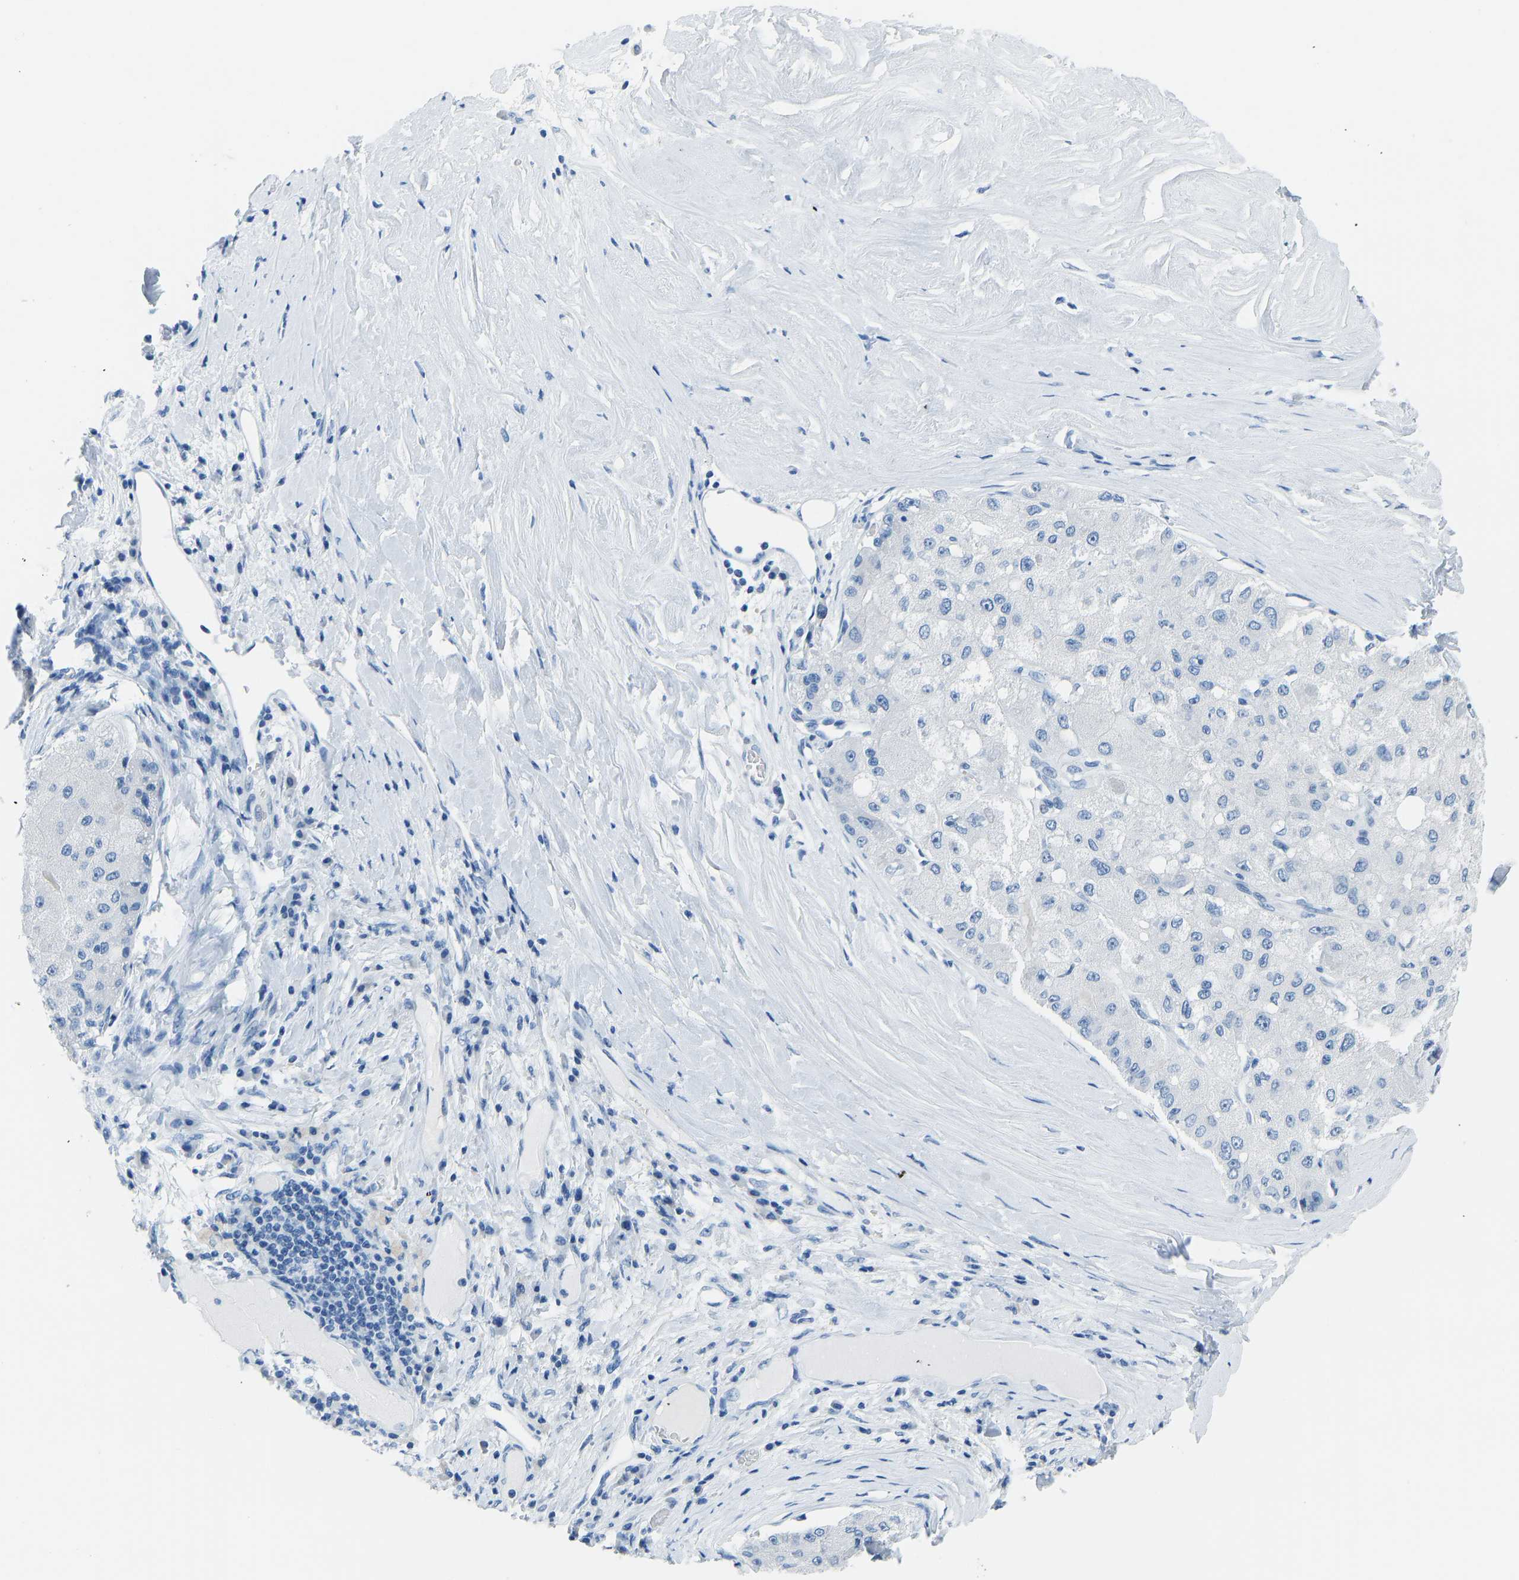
{"staining": {"intensity": "negative", "quantity": "none", "location": "none"}, "tissue": "liver cancer", "cell_type": "Tumor cells", "image_type": "cancer", "snomed": [{"axis": "morphology", "description": "Carcinoma, Hepatocellular, NOS"}, {"axis": "topography", "description": "Liver"}], "caption": "IHC histopathology image of neoplastic tissue: human liver cancer stained with DAB displays no significant protein positivity in tumor cells.", "gene": "SERPINB3", "patient": {"sex": "male", "age": 80}}